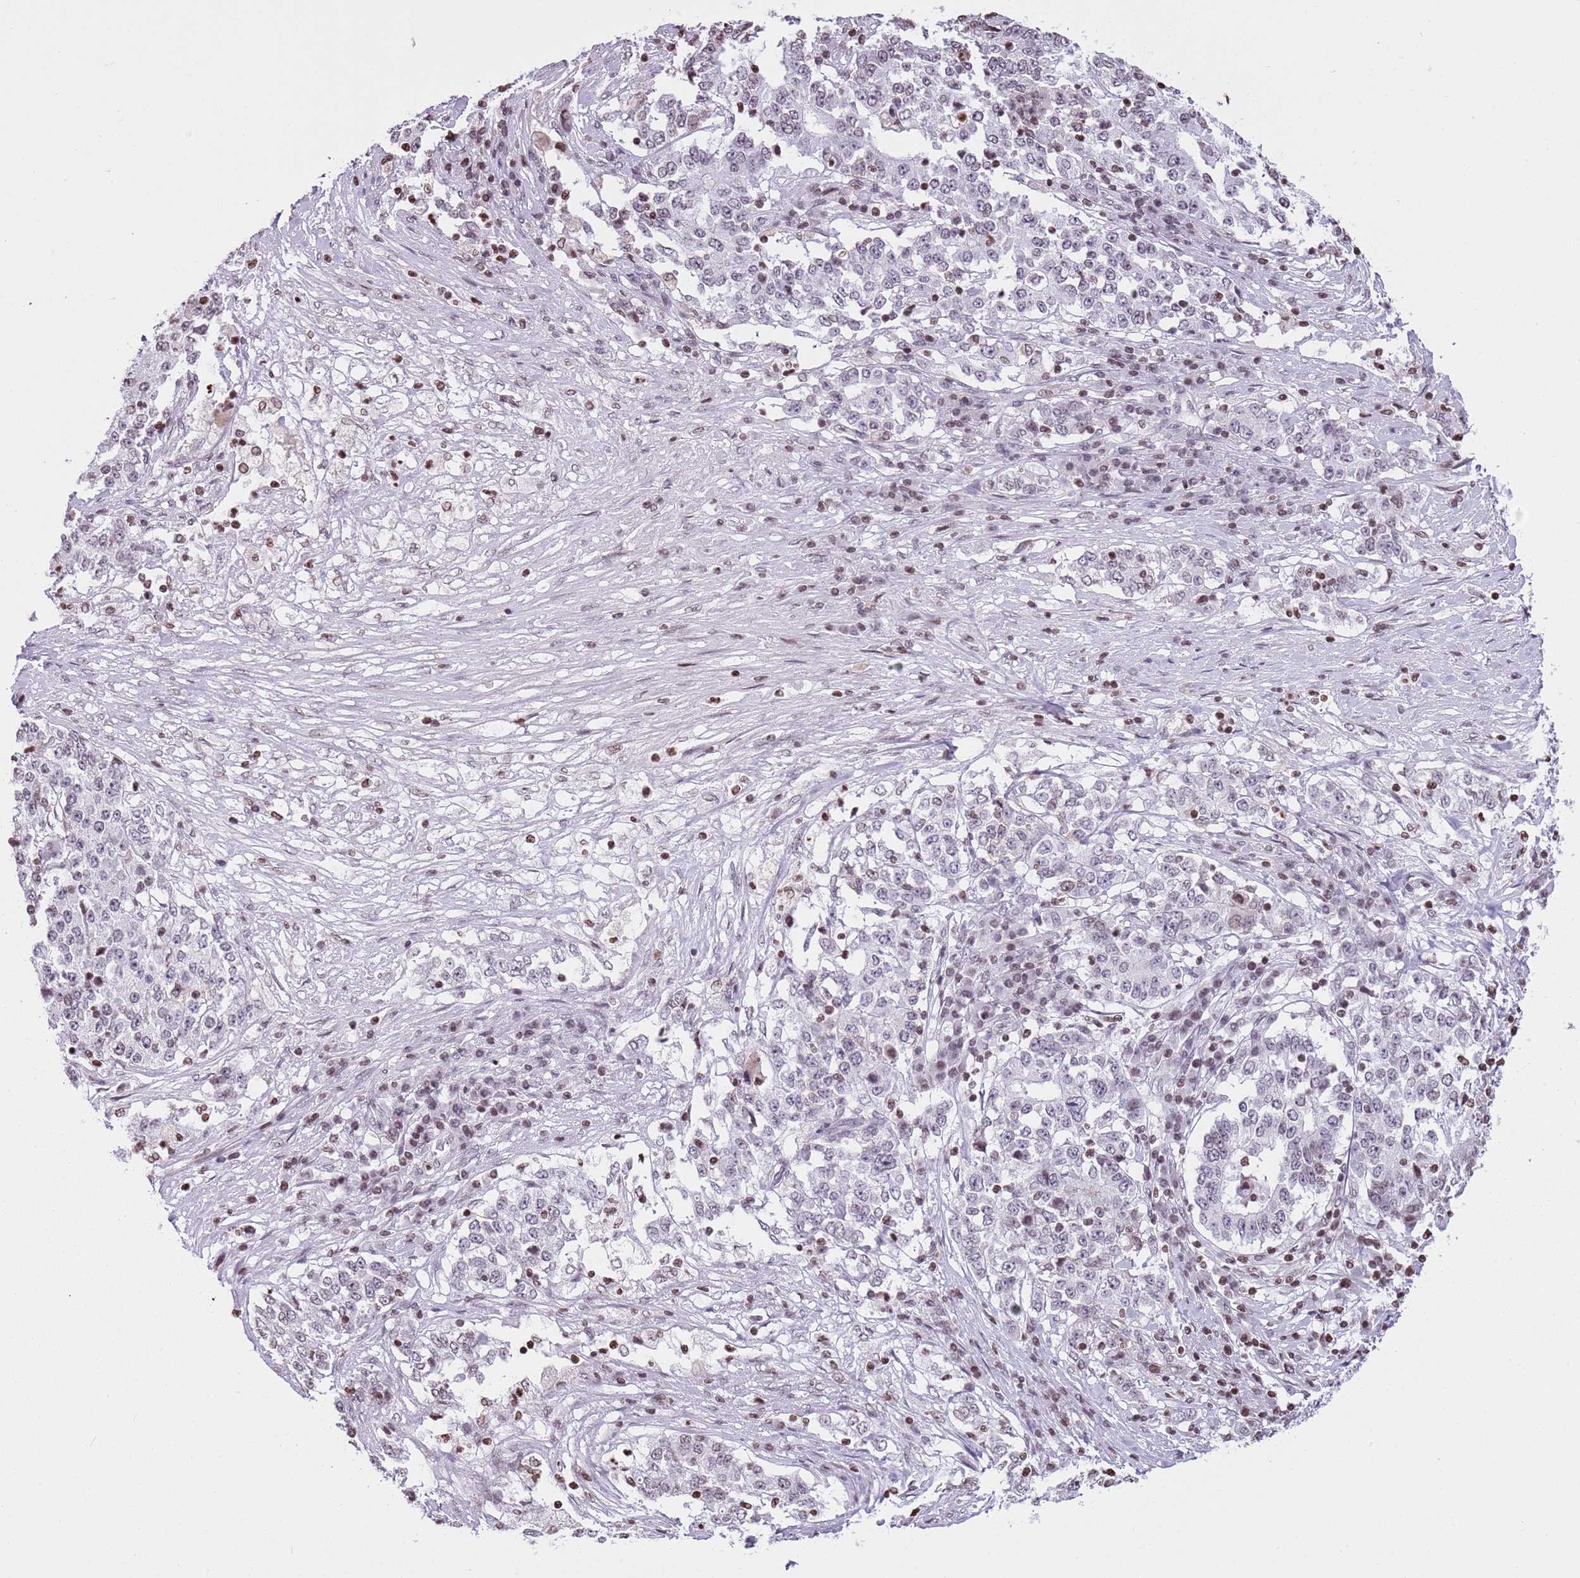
{"staining": {"intensity": "weak", "quantity": "<25%", "location": "nuclear"}, "tissue": "stomach cancer", "cell_type": "Tumor cells", "image_type": "cancer", "snomed": [{"axis": "morphology", "description": "Adenocarcinoma, NOS"}, {"axis": "topography", "description": "Stomach"}], "caption": "Adenocarcinoma (stomach) stained for a protein using IHC demonstrates no expression tumor cells.", "gene": "KPNA3", "patient": {"sex": "male", "age": 59}}